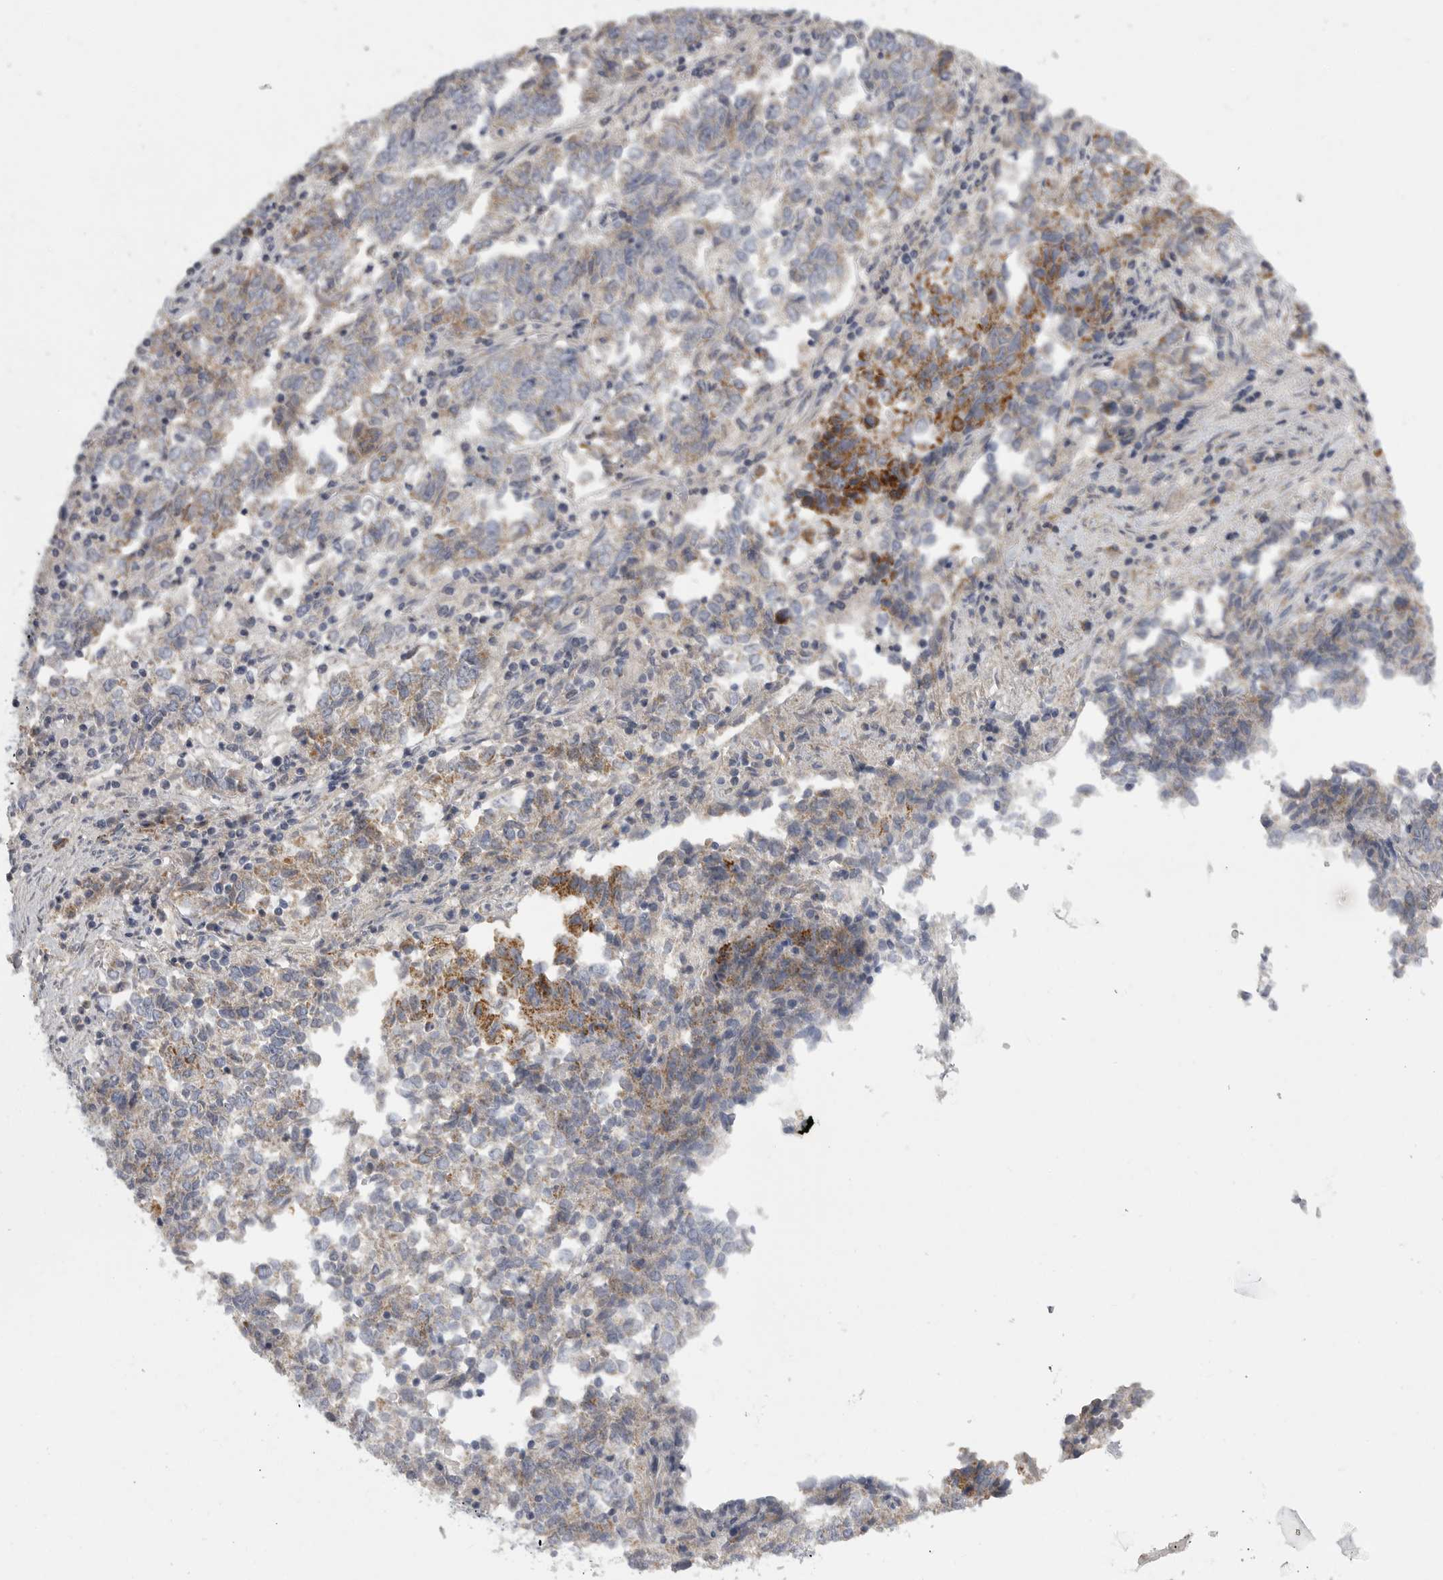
{"staining": {"intensity": "moderate", "quantity": ">75%", "location": "cytoplasmic/membranous"}, "tissue": "endometrial cancer", "cell_type": "Tumor cells", "image_type": "cancer", "snomed": [{"axis": "morphology", "description": "Adenocarcinoma, NOS"}, {"axis": "topography", "description": "Endometrium"}], "caption": "Immunohistochemistry of endometrial adenocarcinoma demonstrates medium levels of moderate cytoplasmic/membranous staining in approximately >75% of tumor cells. Nuclei are stained in blue.", "gene": "SDC3", "patient": {"sex": "female", "age": 80}}